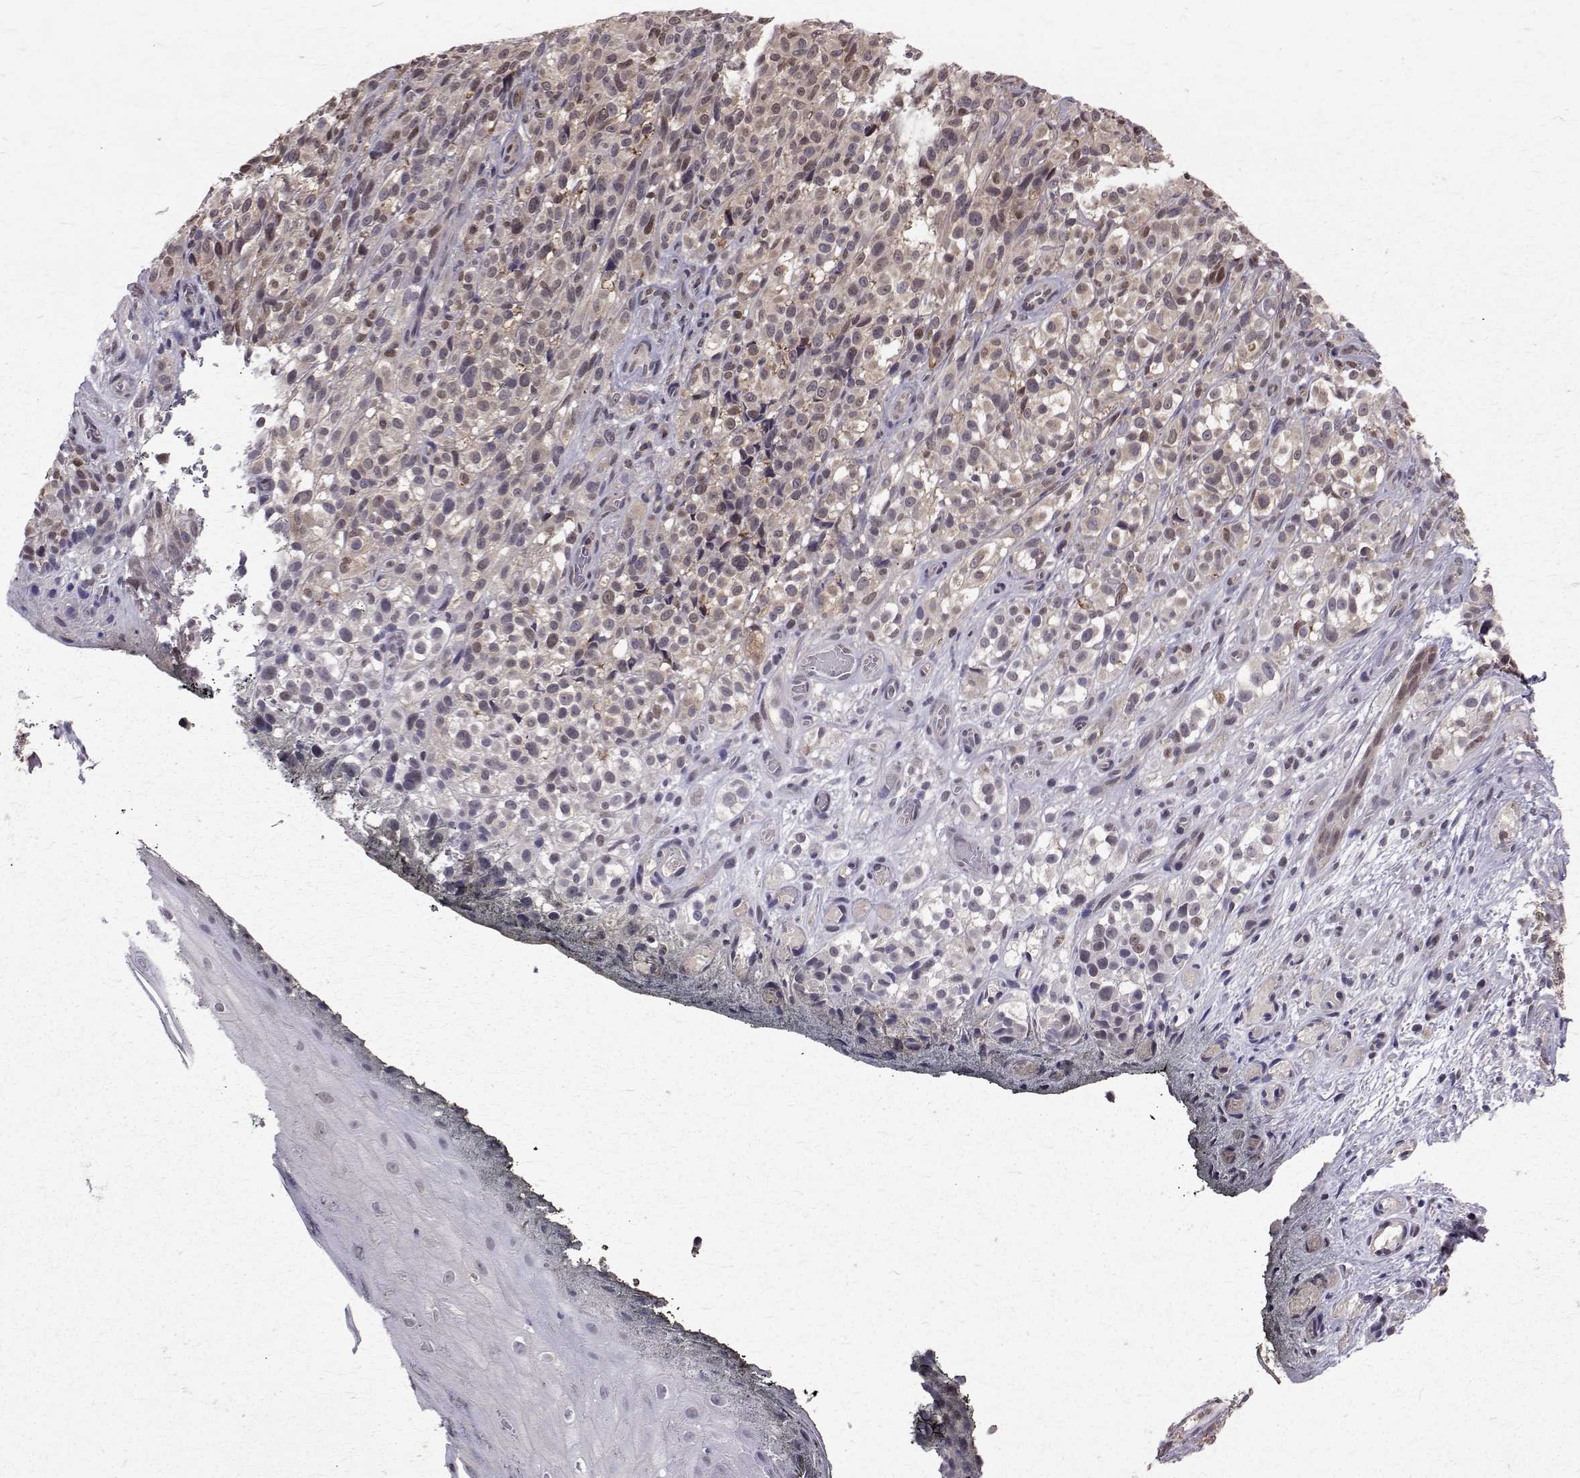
{"staining": {"intensity": "weak", "quantity": "25%-75%", "location": "nuclear"}, "tissue": "melanoma", "cell_type": "Tumor cells", "image_type": "cancer", "snomed": [{"axis": "morphology", "description": "Malignant melanoma, NOS"}, {"axis": "topography", "description": "Skin"}], "caption": "An immunohistochemistry (IHC) photomicrograph of neoplastic tissue is shown. Protein staining in brown highlights weak nuclear positivity in melanoma within tumor cells.", "gene": "NIF3L1", "patient": {"sex": "female", "age": 85}}